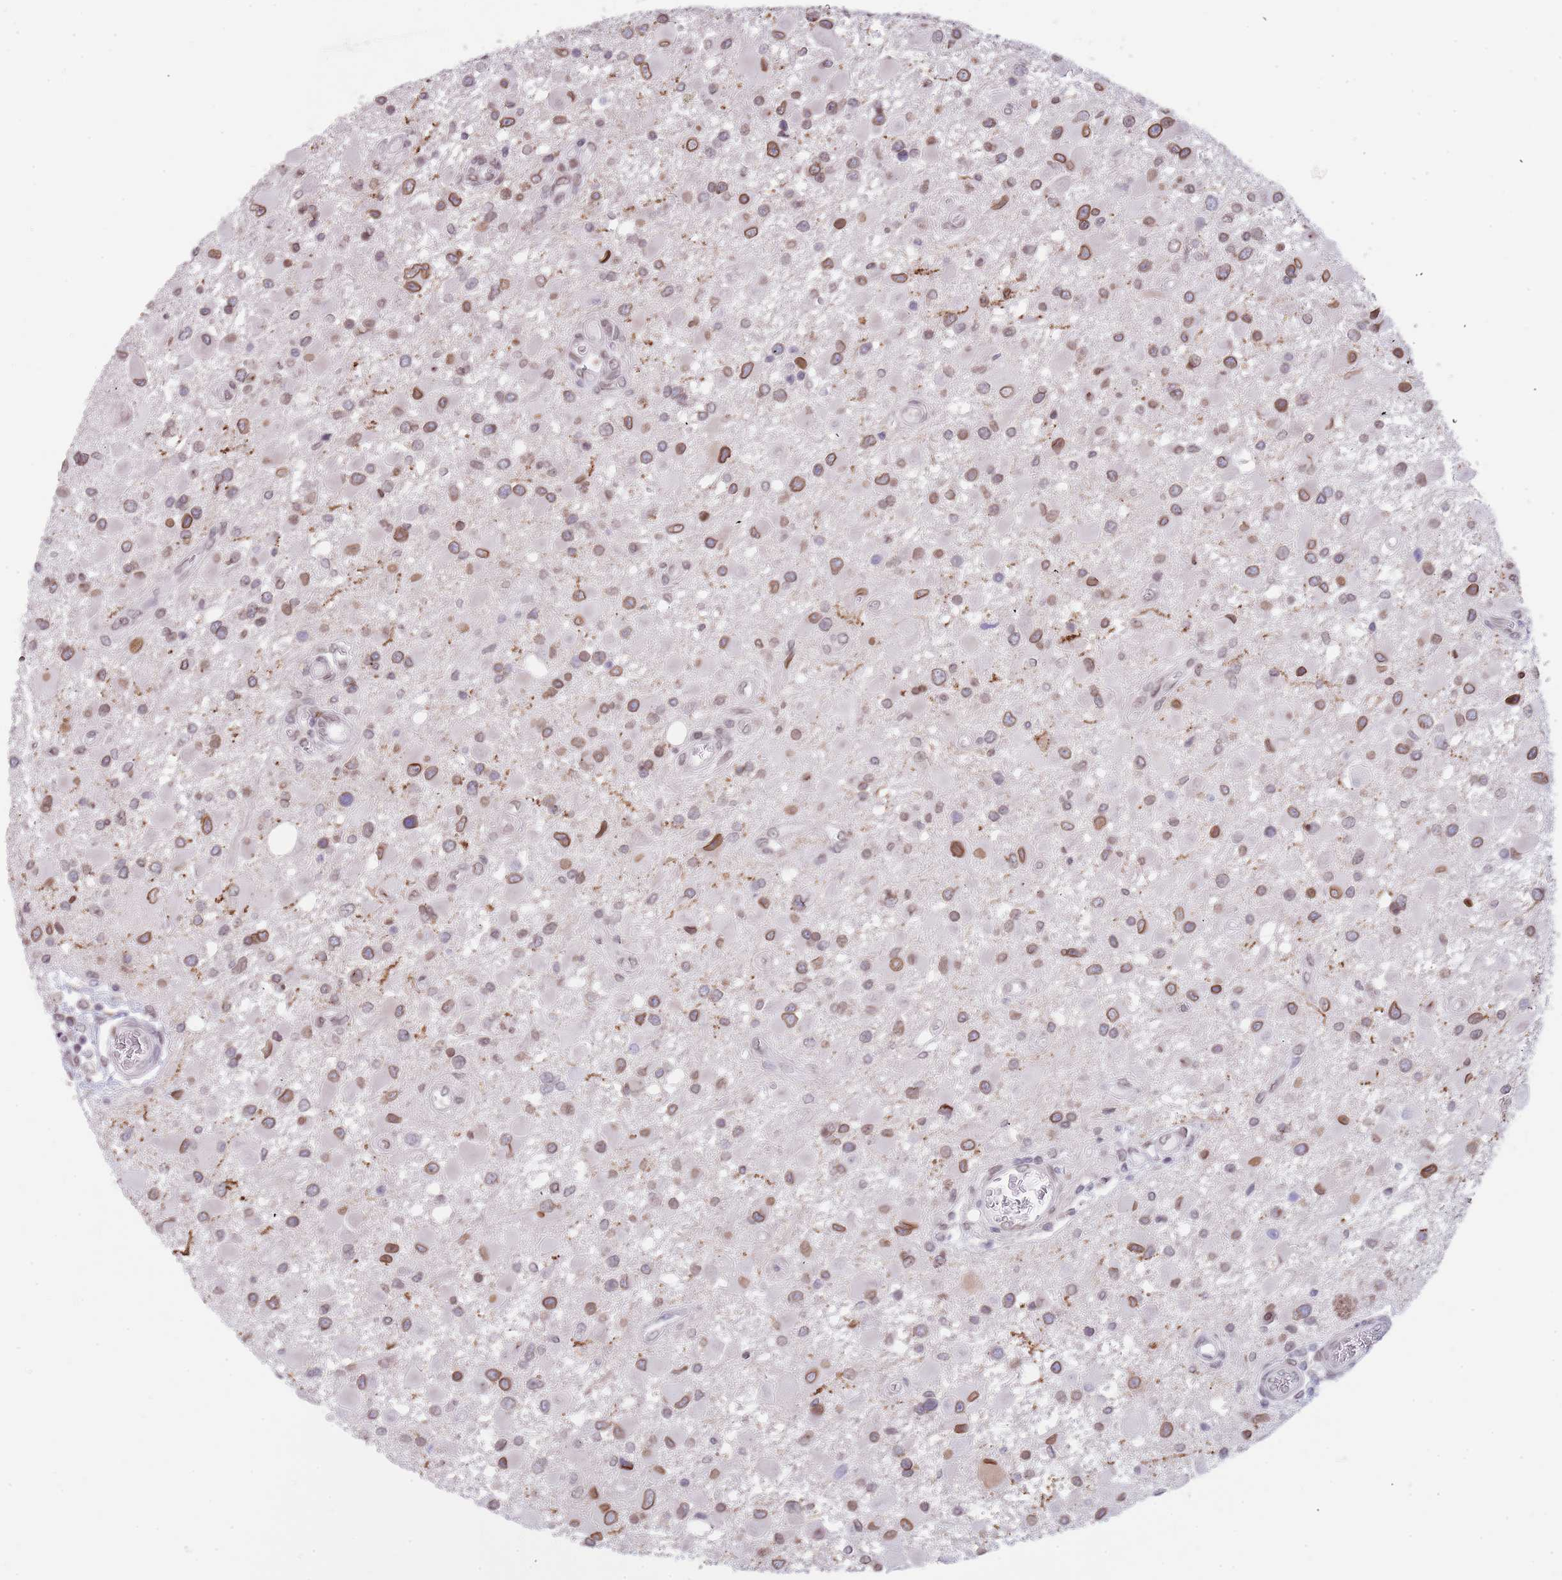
{"staining": {"intensity": "moderate", "quantity": ">75%", "location": "cytoplasmic/membranous,nuclear"}, "tissue": "glioma", "cell_type": "Tumor cells", "image_type": "cancer", "snomed": [{"axis": "morphology", "description": "Glioma, malignant, High grade"}, {"axis": "topography", "description": "Brain"}], "caption": "Approximately >75% of tumor cells in human malignant glioma (high-grade) reveal moderate cytoplasmic/membranous and nuclear protein staining as visualized by brown immunohistochemical staining.", "gene": "KLHDC2", "patient": {"sex": "male", "age": 53}}